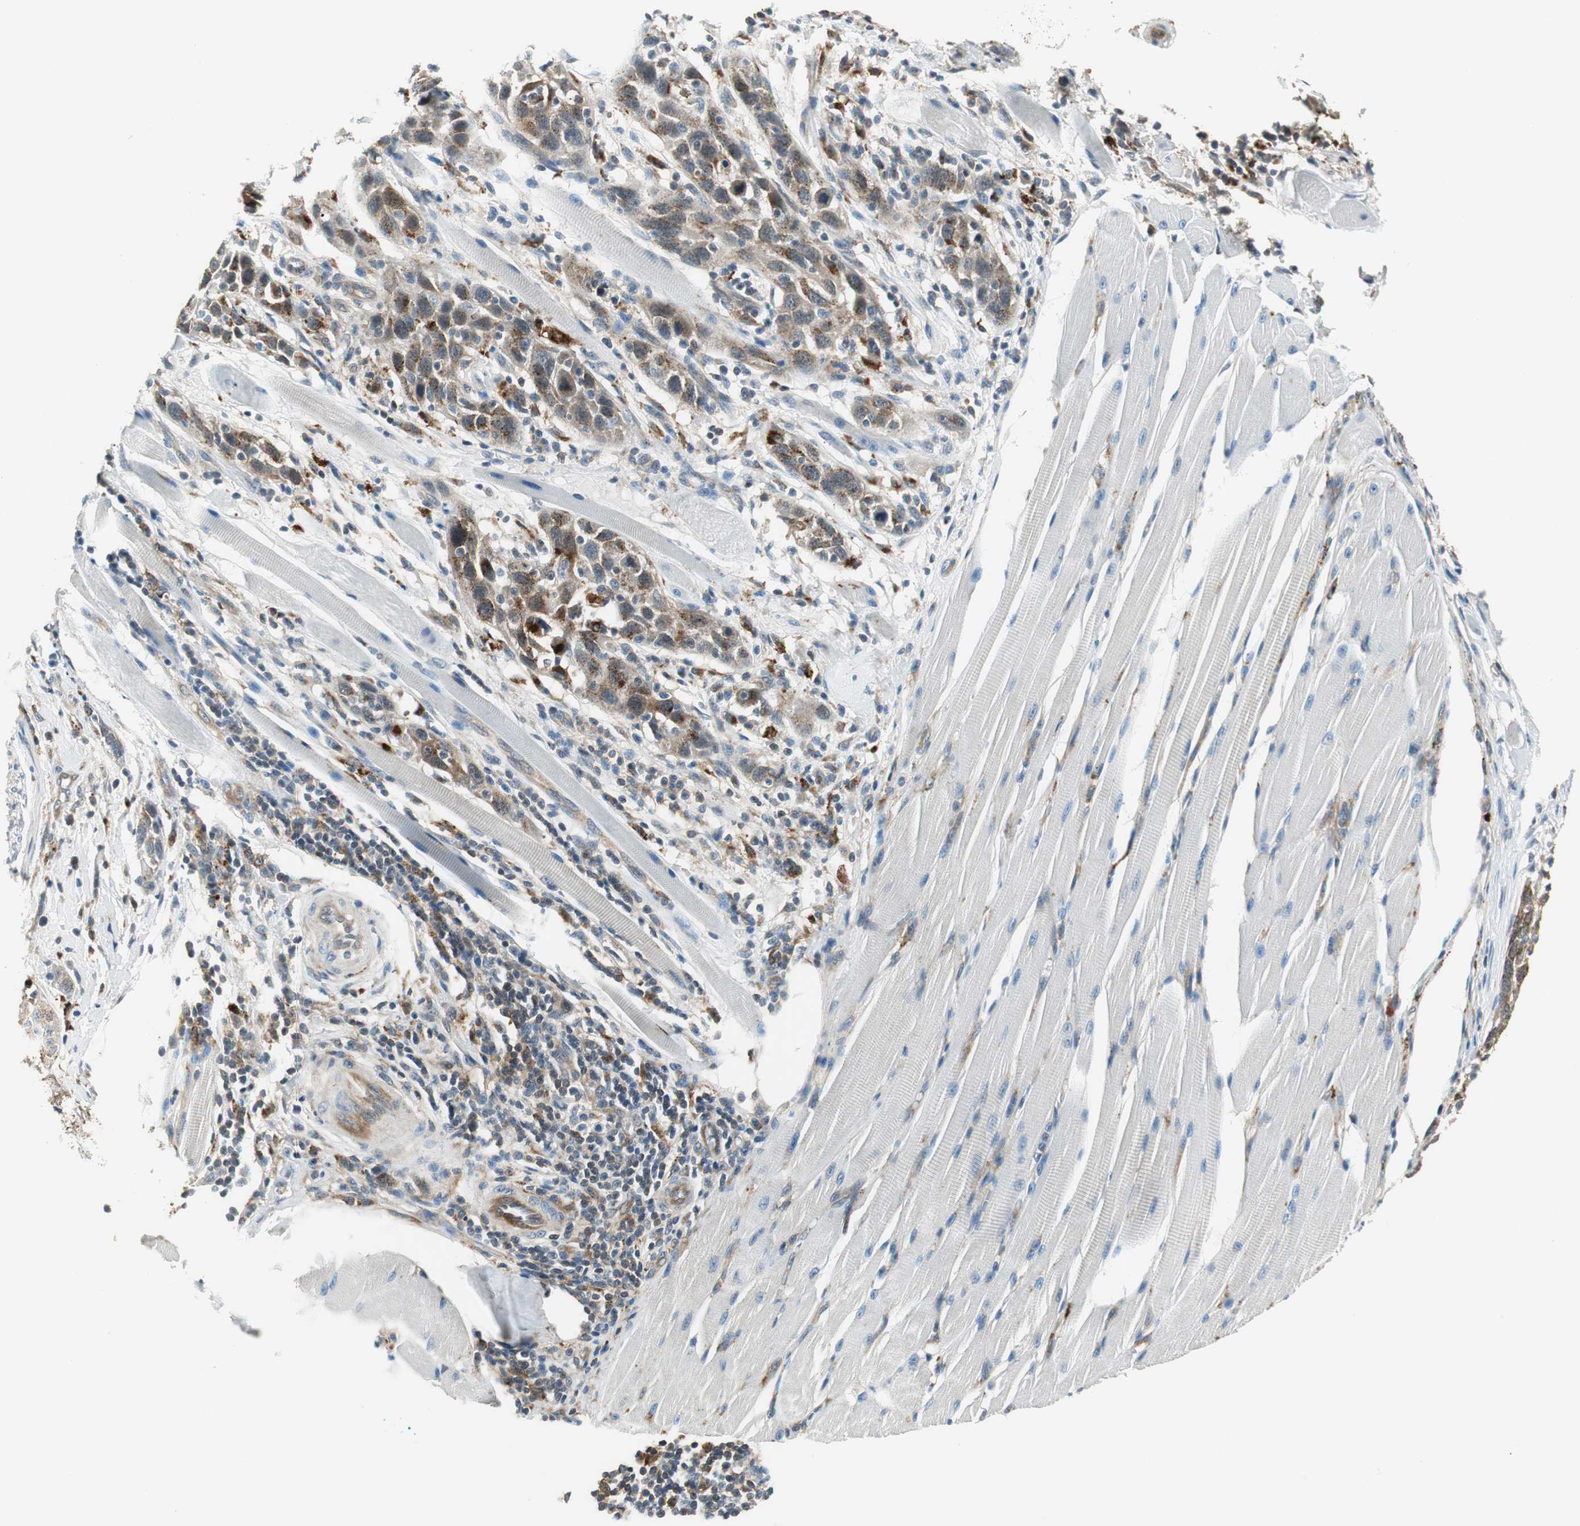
{"staining": {"intensity": "moderate", "quantity": ">75%", "location": "cytoplasmic/membranous"}, "tissue": "head and neck cancer", "cell_type": "Tumor cells", "image_type": "cancer", "snomed": [{"axis": "morphology", "description": "Normal tissue, NOS"}, {"axis": "morphology", "description": "Squamous cell carcinoma, NOS"}, {"axis": "topography", "description": "Oral tissue"}, {"axis": "topography", "description": "Head-Neck"}], "caption": "A brown stain highlights moderate cytoplasmic/membranous expression of a protein in head and neck cancer tumor cells. The protein is shown in brown color, while the nuclei are stained blue.", "gene": "NCK1", "patient": {"sex": "female", "age": 50}}